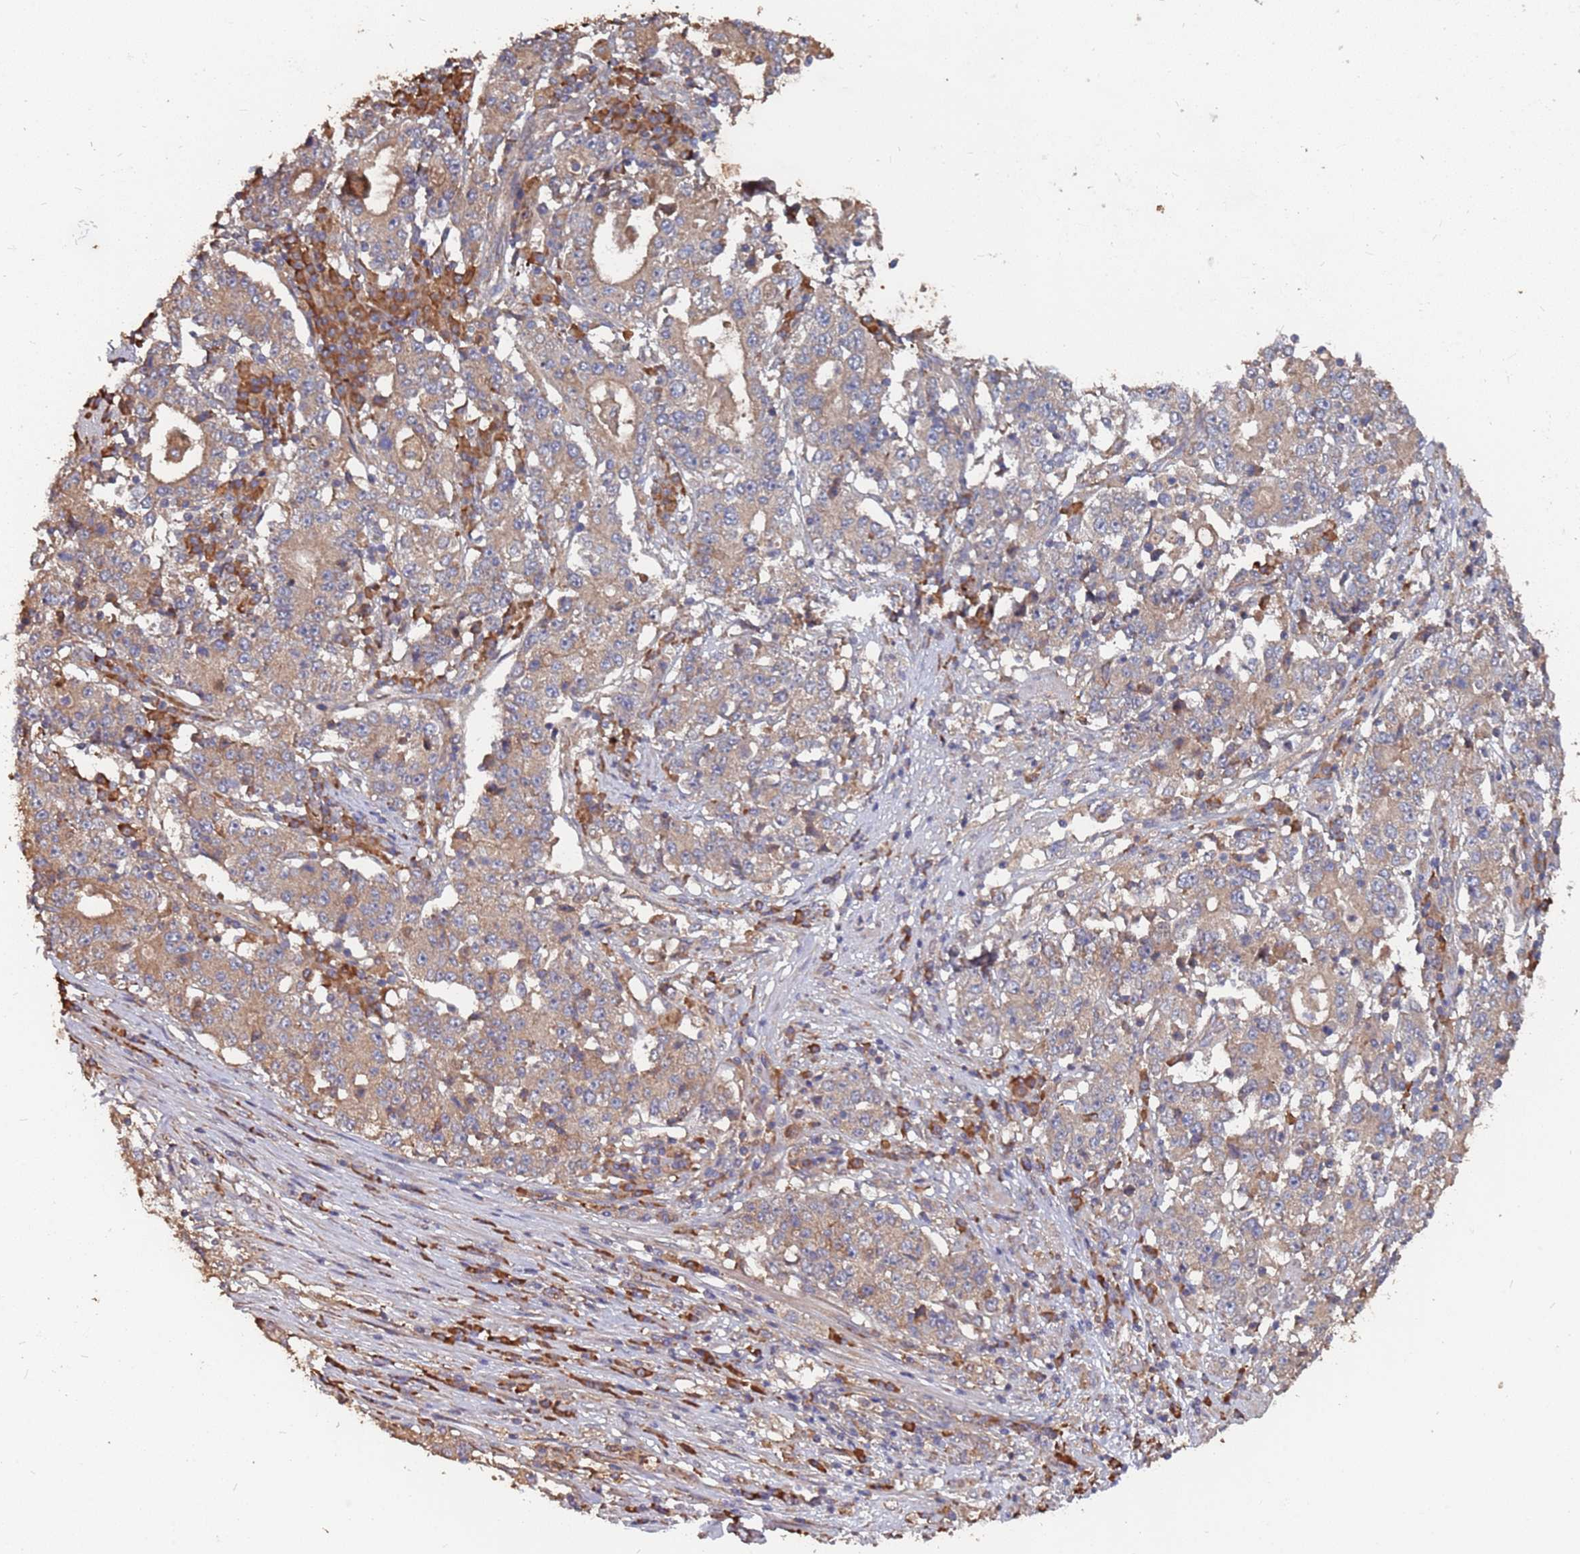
{"staining": {"intensity": "weak", "quantity": ">75%", "location": "cytoplasmic/membranous"}, "tissue": "stomach cancer", "cell_type": "Tumor cells", "image_type": "cancer", "snomed": [{"axis": "morphology", "description": "Adenocarcinoma, NOS"}, {"axis": "topography", "description": "Stomach"}], "caption": "The immunohistochemical stain labels weak cytoplasmic/membranous expression in tumor cells of stomach cancer (adenocarcinoma) tissue.", "gene": "ATG5", "patient": {"sex": "male", "age": 59}}